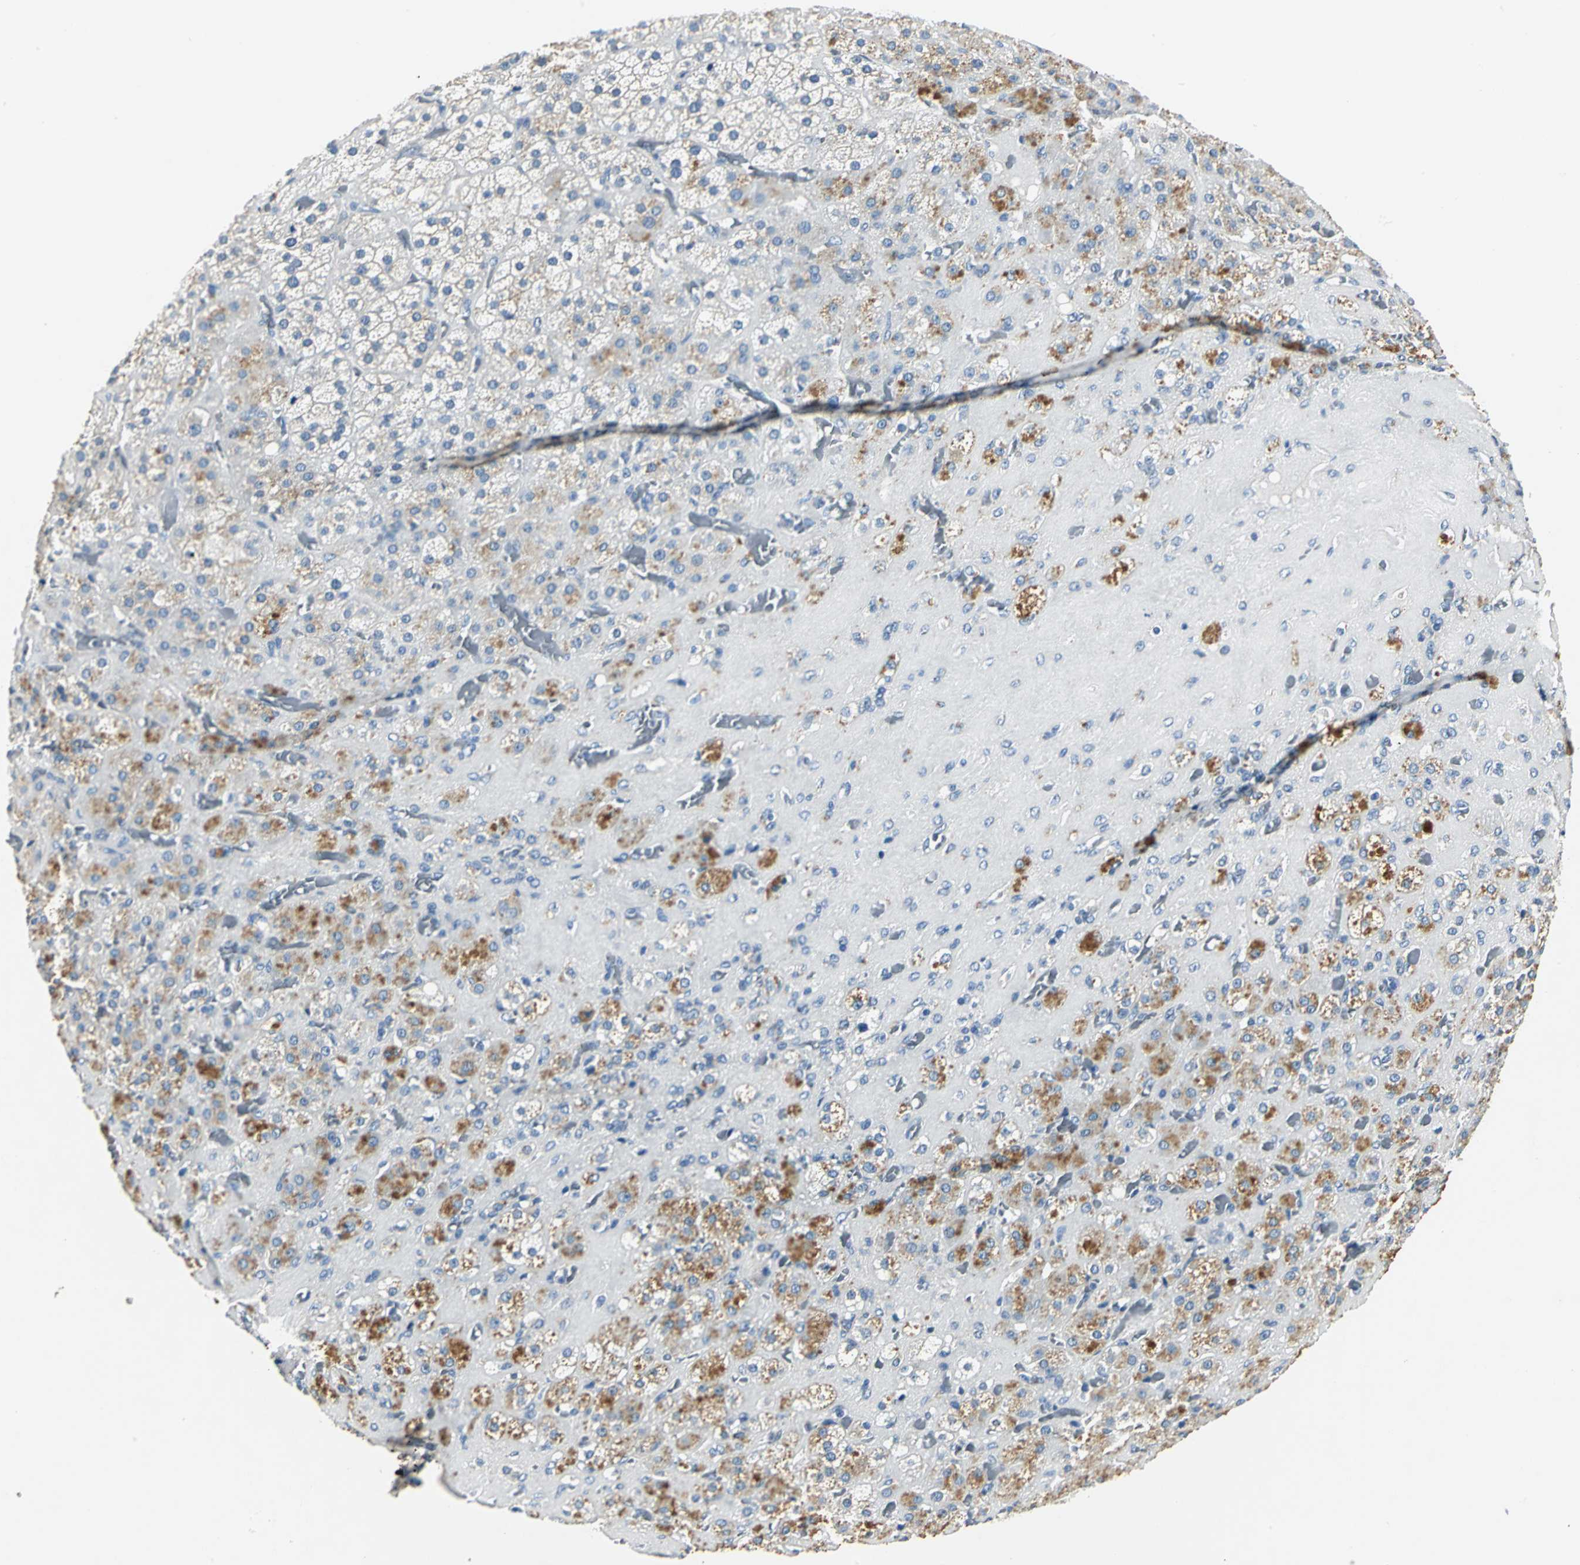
{"staining": {"intensity": "weak", "quantity": "25%-75%", "location": "cytoplasmic/membranous"}, "tissue": "adrenal gland", "cell_type": "Glandular cells", "image_type": "normal", "snomed": [{"axis": "morphology", "description": "Normal tissue, NOS"}, {"axis": "topography", "description": "Adrenal gland"}], "caption": "Immunohistochemical staining of unremarkable human adrenal gland shows weak cytoplasmic/membranous protein positivity in approximately 25%-75% of glandular cells.", "gene": "RIPOR1", "patient": {"sex": "female", "age": 71}}